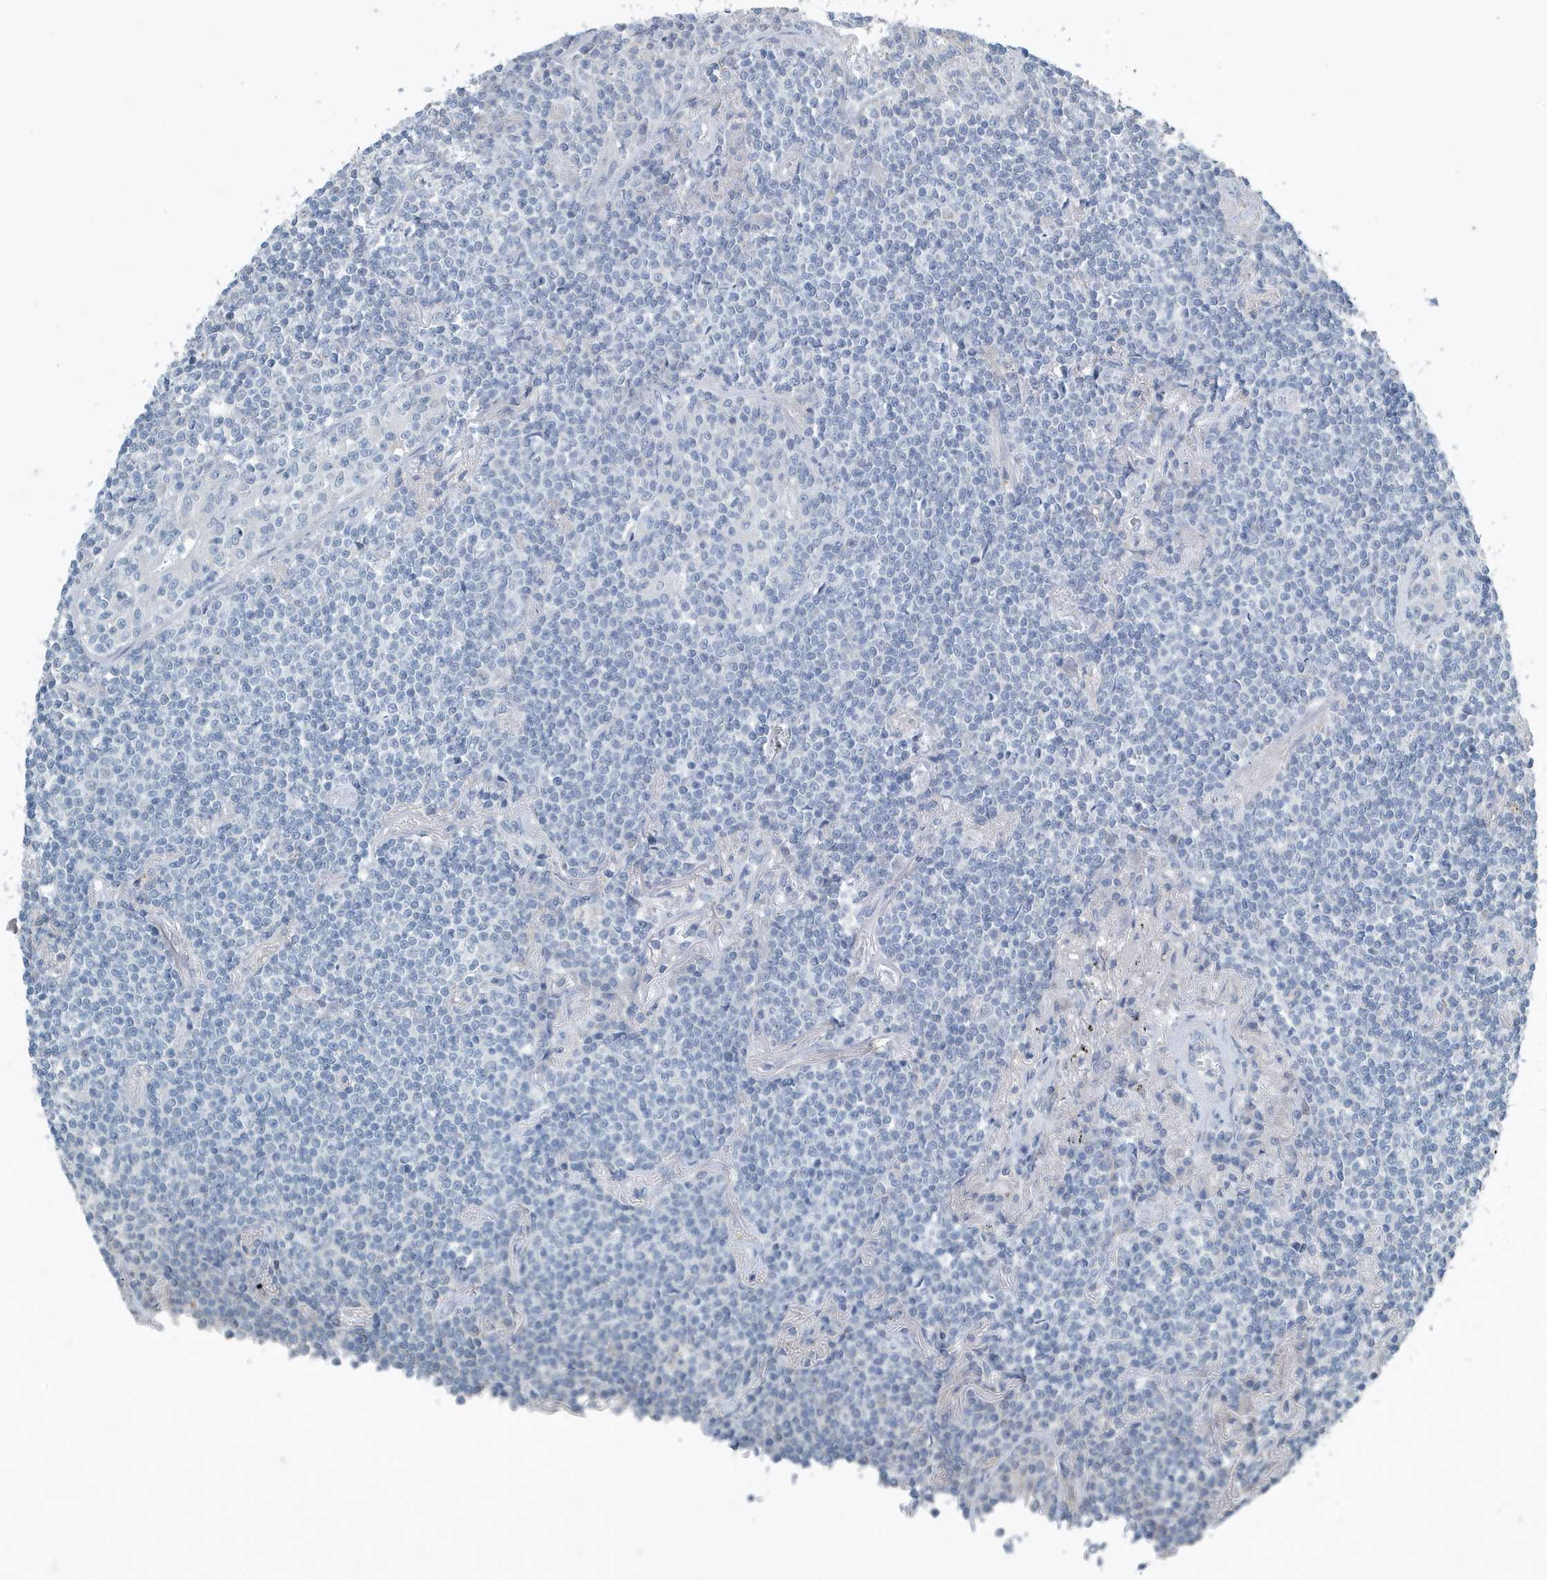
{"staining": {"intensity": "negative", "quantity": "none", "location": "none"}, "tissue": "lymphoma", "cell_type": "Tumor cells", "image_type": "cancer", "snomed": [{"axis": "morphology", "description": "Malignant lymphoma, non-Hodgkin's type, Low grade"}, {"axis": "topography", "description": "Lung"}], "caption": "Histopathology image shows no significant protein expression in tumor cells of malignant lymphoma, non-Hodgkin's type (low-grade).", "gene": "UGT2B4", "patient": {"sex": "female", "age": 71}}